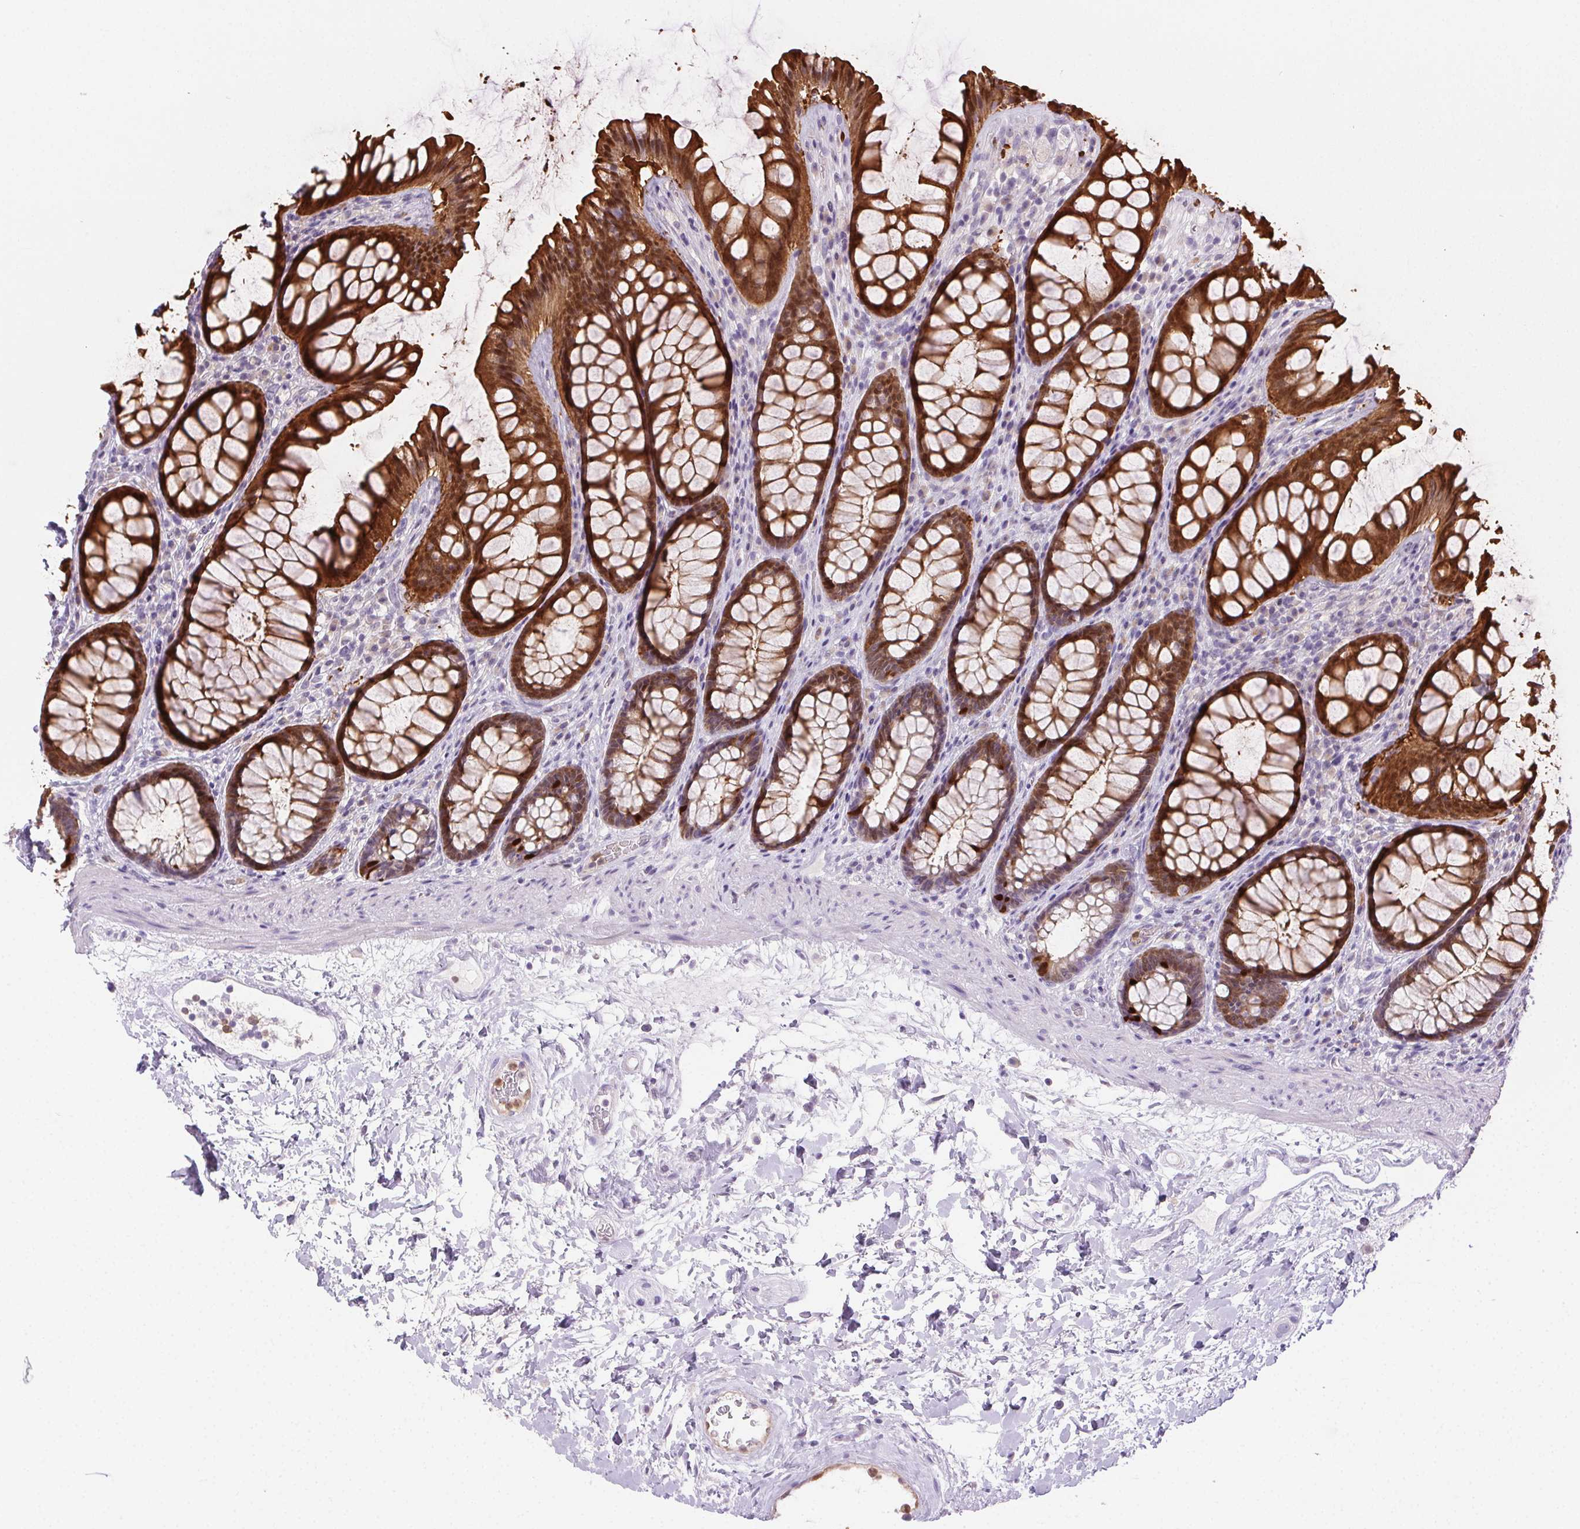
{"staining": {"intensity": "strong", "quantity": ">75%", "location": "cytoplasmic/membranous,nuclear"}, "tissue": "rectum", "cell_type": "Glandular cells", "image_type": "normal", "snomed": [{"axis": "morphology", "description": "Normal tissue, NOS"}, {"axis": "topography", "description": "Rectum"}], "caption": "Protein positivity by immunohistochemistry demonstrates strong cytoplasmic/membranous,nuclear positivity in about >75% of glandular cells in unremarkable rectum.", "gene": "TMEM45A", "patient": {"sex": "male", "age": 72}}